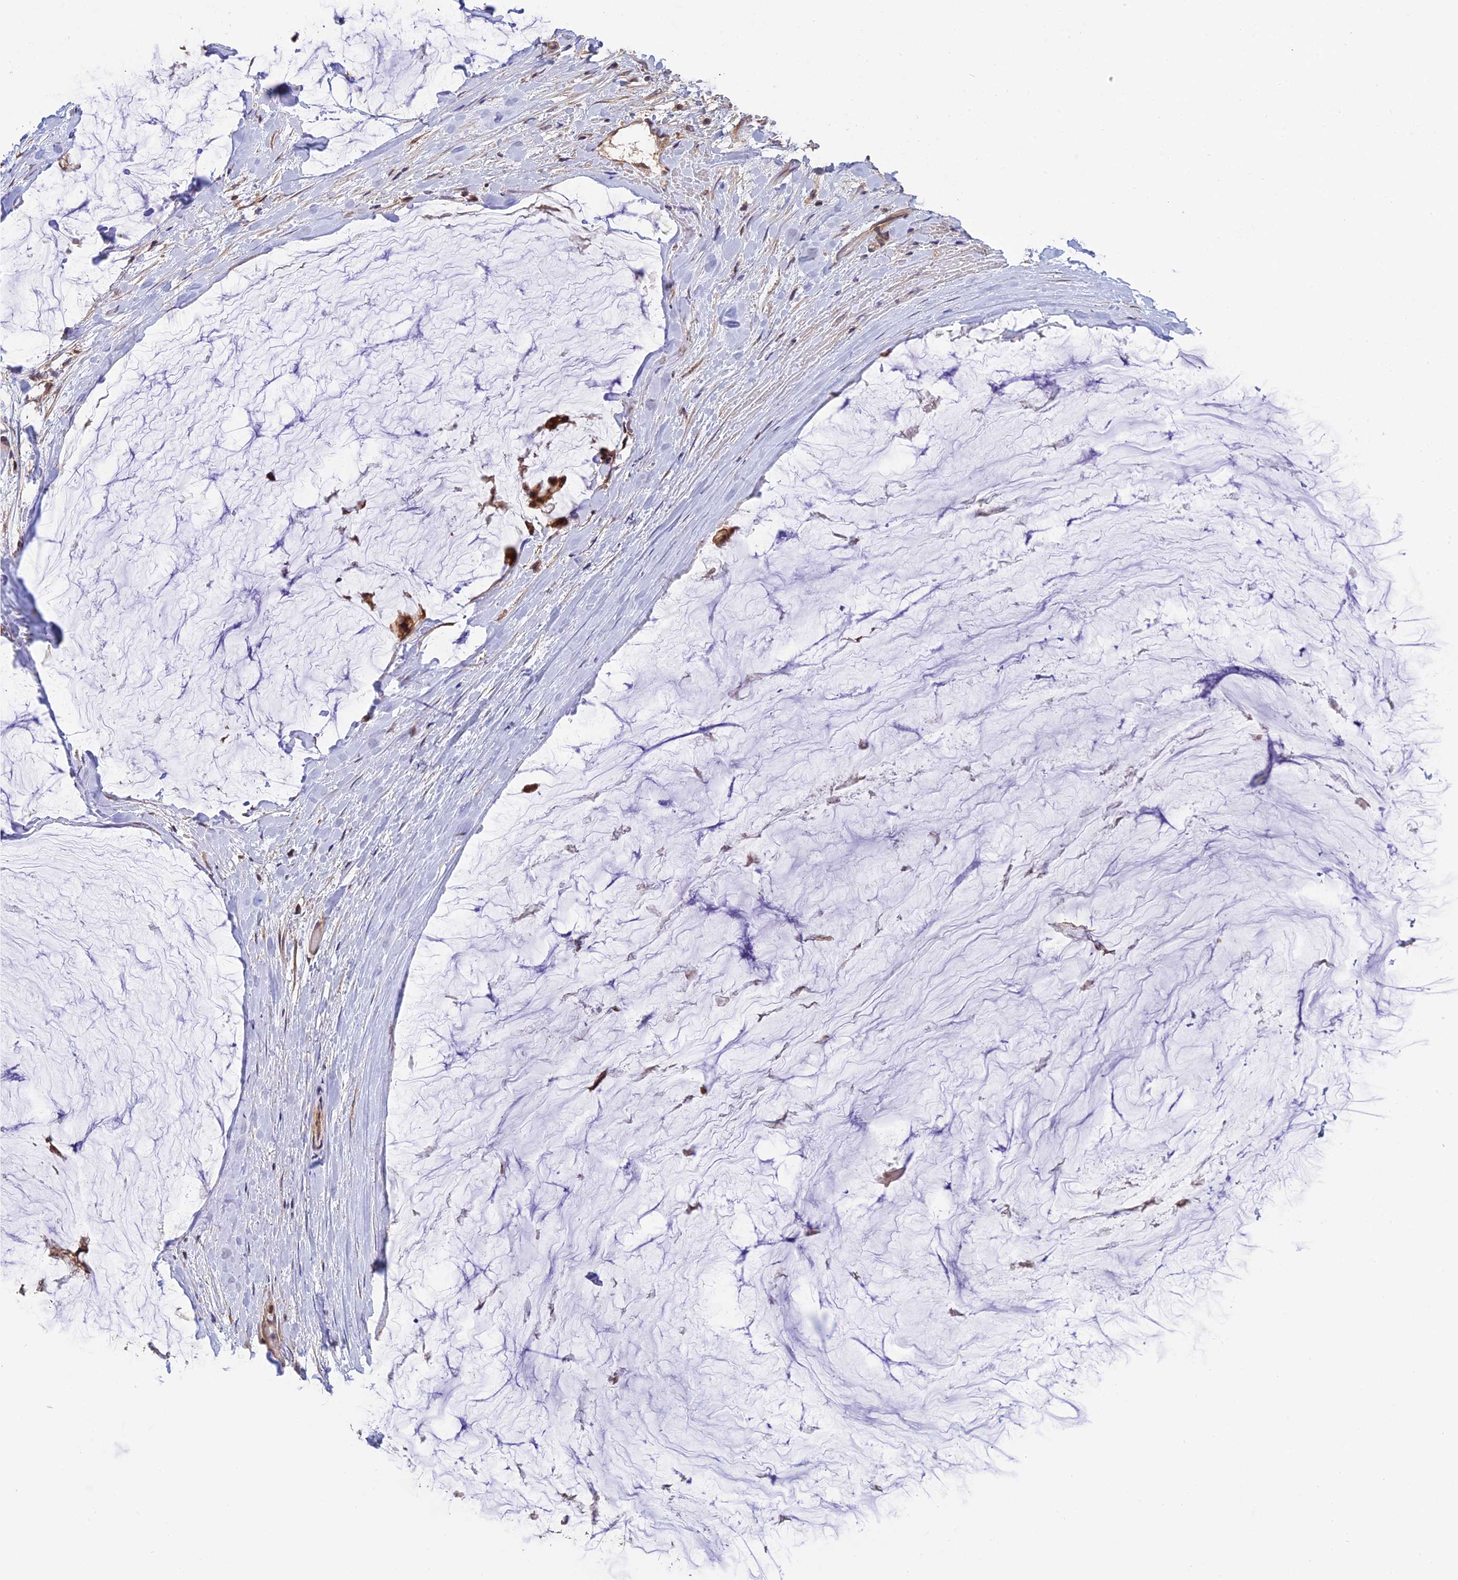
{"staining": {"intensity": "strong", "quantity": ">75%", "location": "cytoplasmic/membranous"}, "tissue": "ovarian cancer", "cell_type": "Tumor cells", "image_type": "cancer", "snomed": [{"axis": "morphology", "description": "Cystadenocarcinoma, mucinous, NOS"}, {"axis": "topography", "description": "Ovary"}], "caption": "About >75% of tumor cells in human ovarian cancer exhibit strong cytoplasmic/membranous protein expression as visualized by brown immunohistochemical staining.", "gene": "MNS1", "patient": {"sex": "female", "age": 39}}